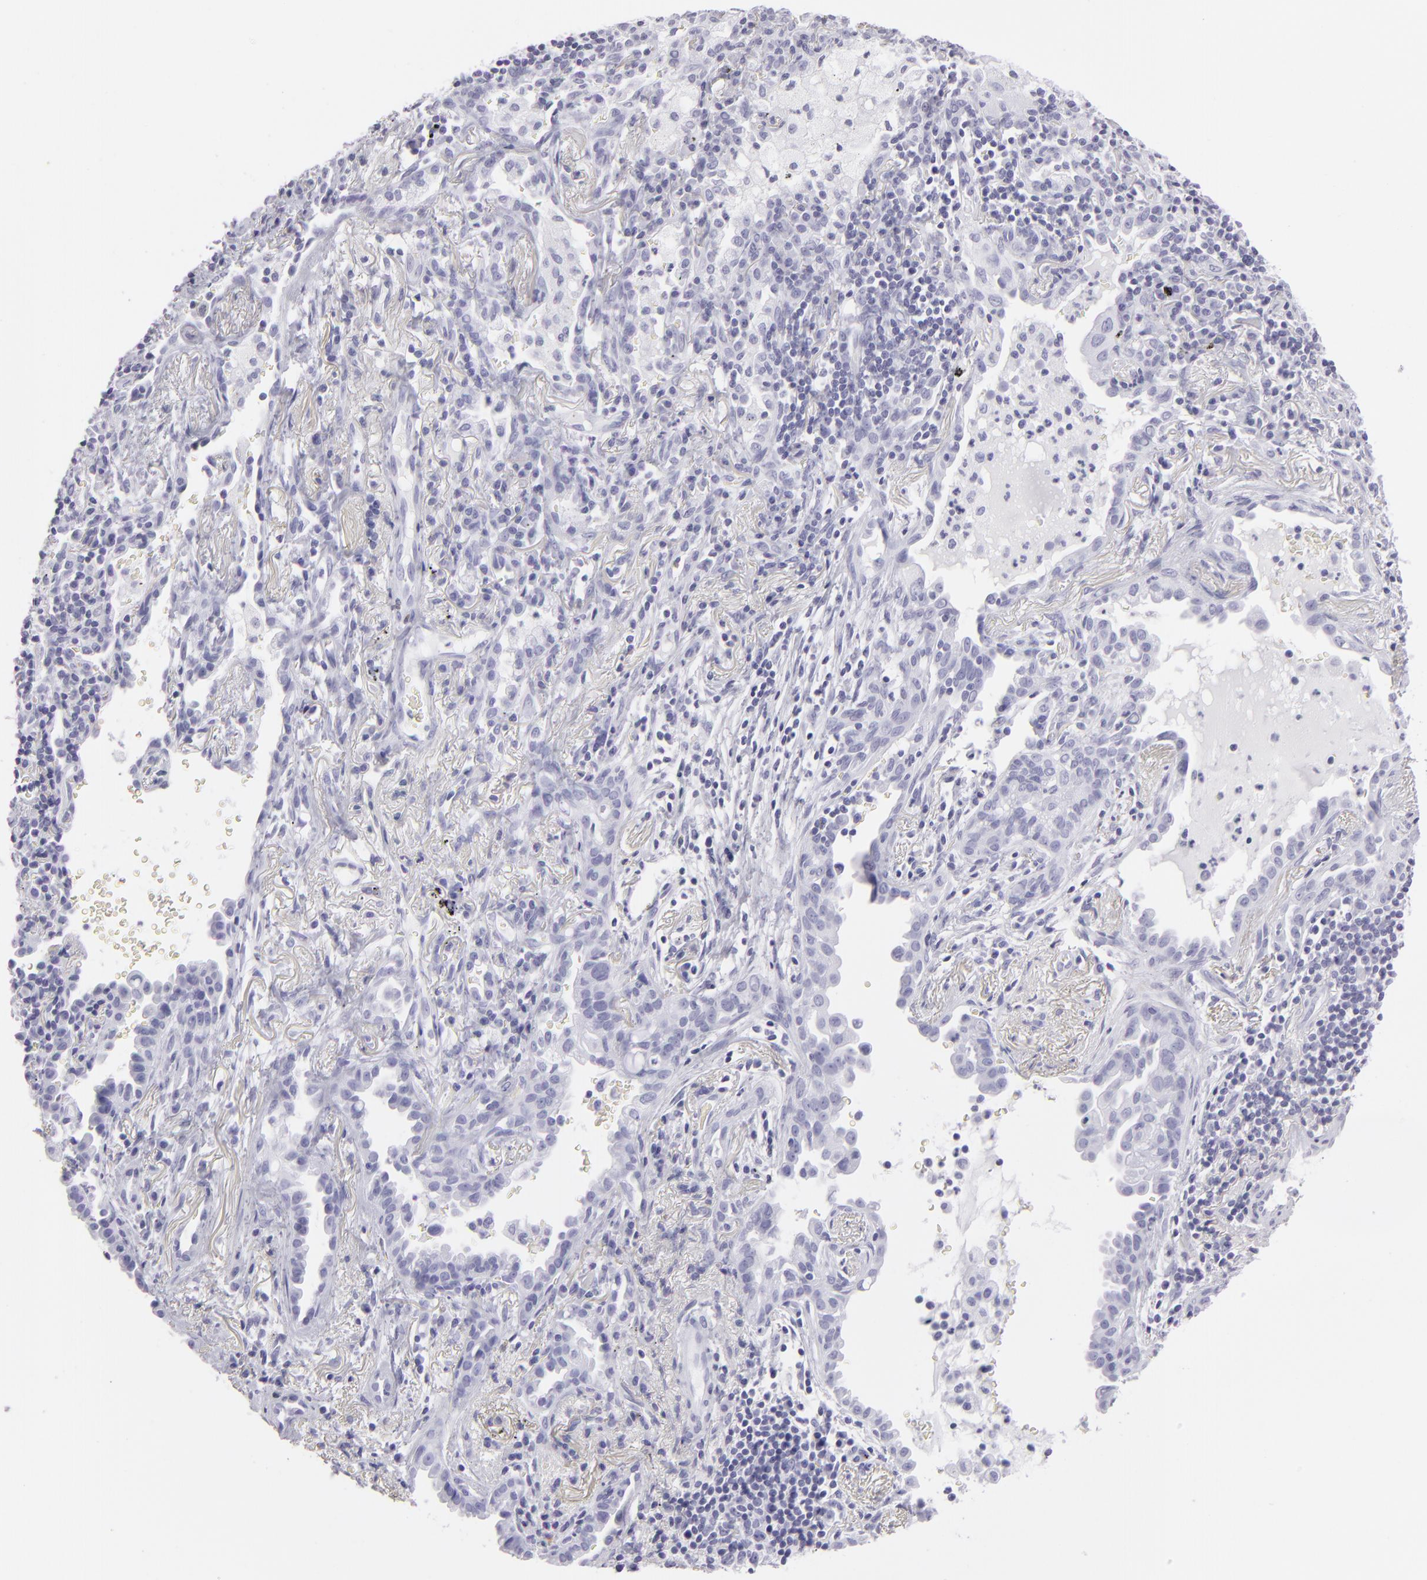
{"staining": {"intensity": "negative", "quantity": "none", "location": "none"}, "tissue": "lung cancer", "cell_type": "Tumor cells", "image_type": "cancer", "snomed": [{"axis": "morphology", "description": "Adenocarcinoma, NOS"}, {"axis": "topography", "description": "Lung"}], "caption": "IHC histopathology image of lung adenocarcinoma stained for a protein (brown), which displays no expression in tumor cells.", "gene": "FLG", "patient": {"sex": "female", "age": 50}}